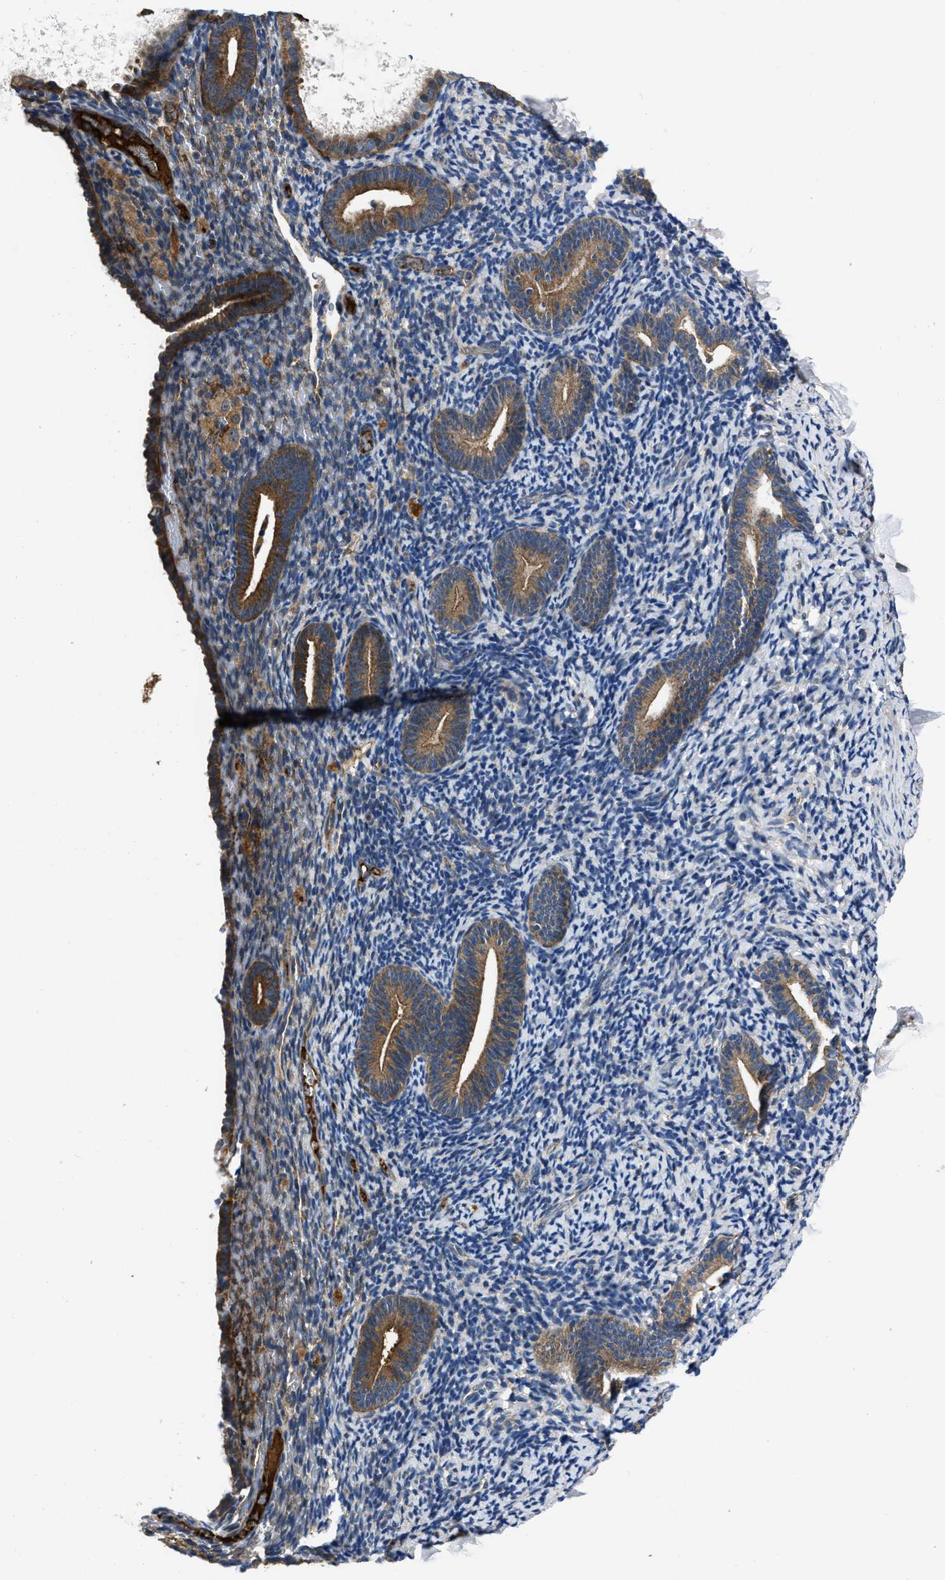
{"staining": {"intensity": "negative", "quantity": "none", "location": "none"}, "tissue": "endometrium", "cell_type": "Cells in endometrial stroma", "image_type": "normal", "snomed": [{"axis": "morphology", "description": "Normal tissue, NOS"}, {"axis": "topography", "description": "Endometrium"}], "caption": "Immunohistochemistry (IHC) of benign human endometrium displays no positivity in cells in endometrial stroma.", "gene": "ERC1", "patient": {"sex": "female", "age": 51}}